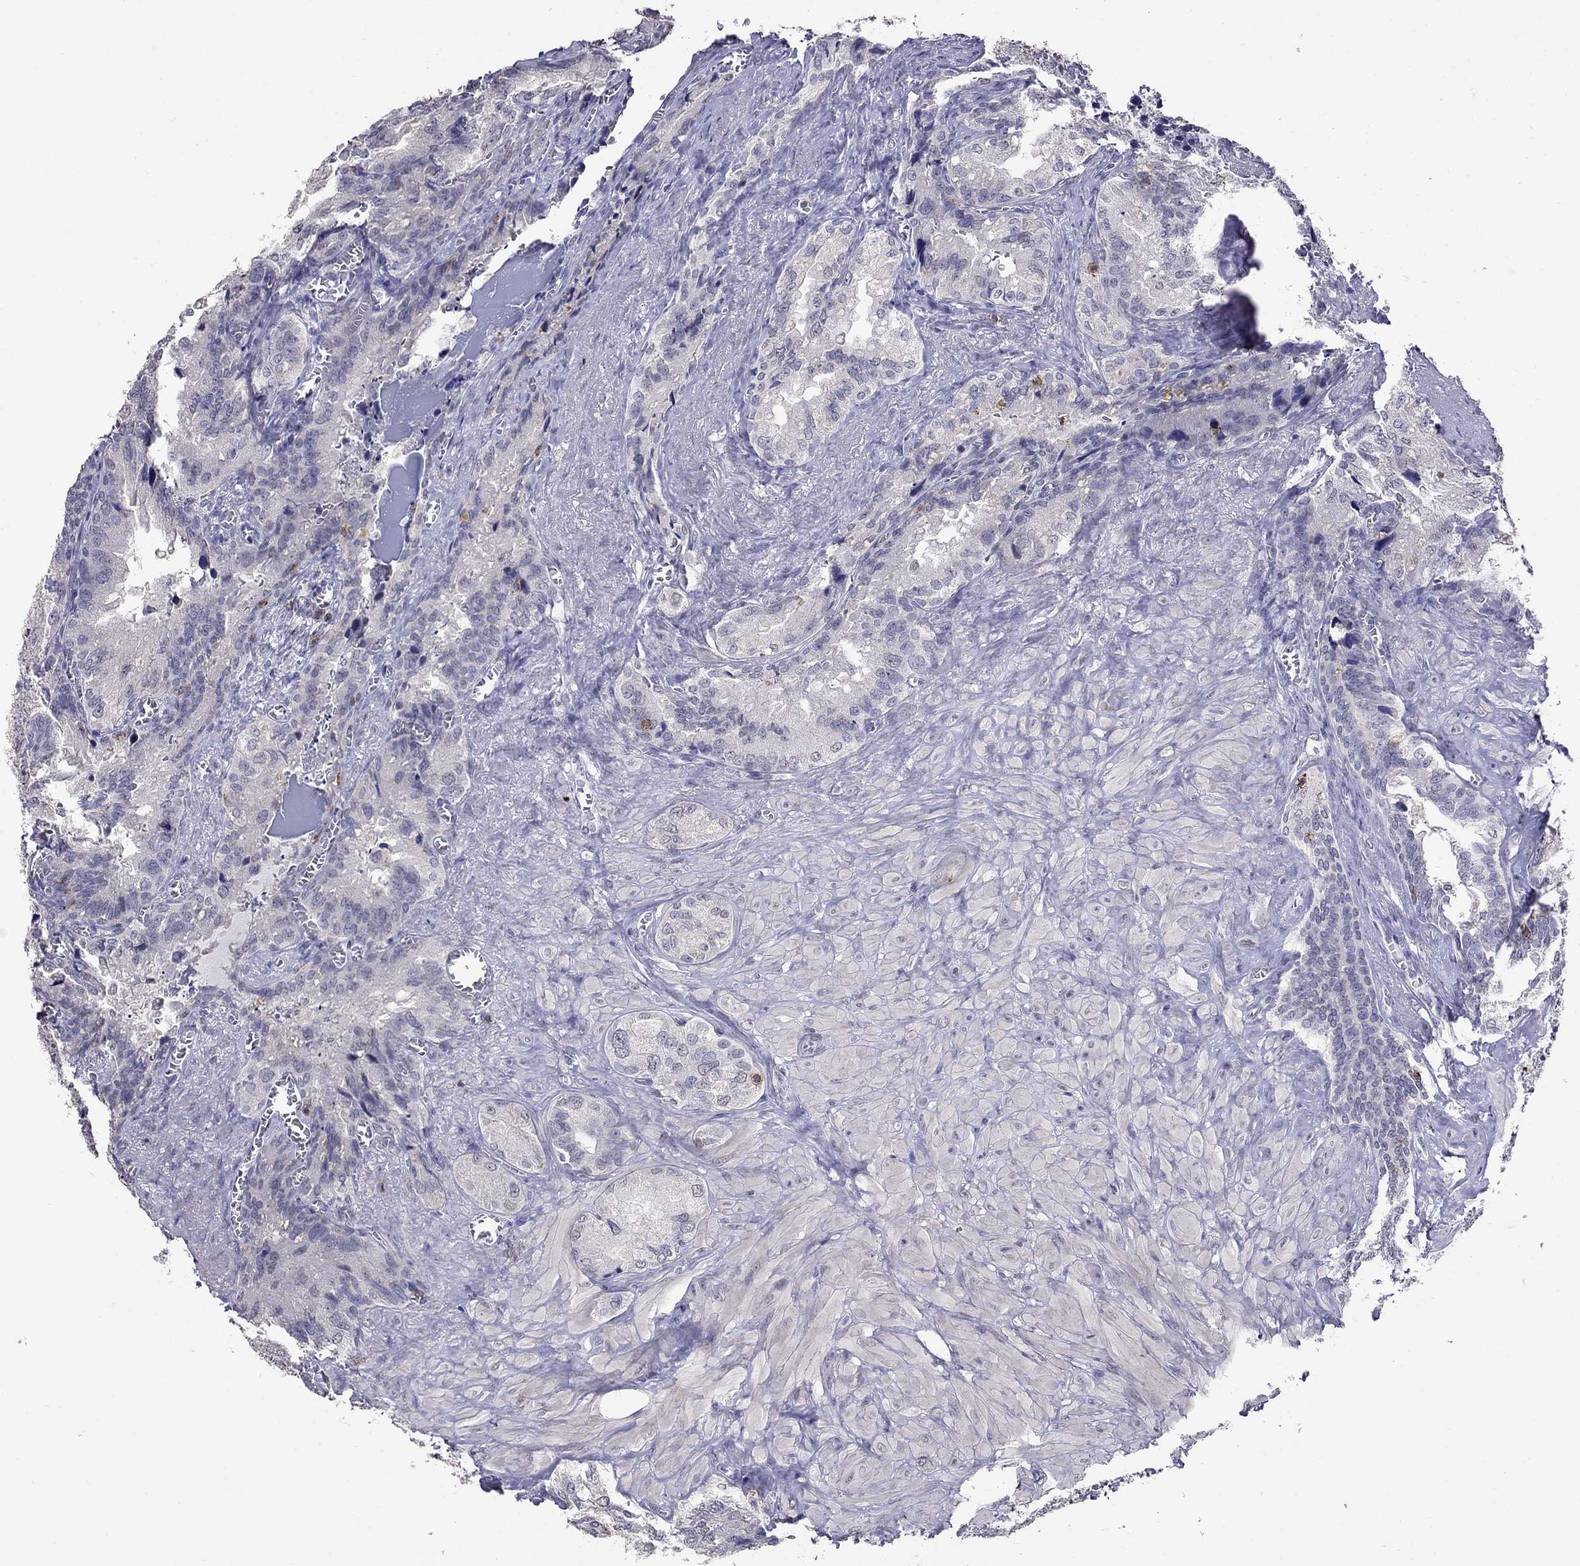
{"staining": {"intensity": "negative", "quantity": "none", "location": "none"}, "tissue": "seminal vesicle", "cell_type": "Glandular cells", "image_type": "normal", "snomed": [{"axis": "morphology", "description": "Normal tissue, NOS"}, {"axis": "topography", "description": "Seminal veicle"}], "caption": "Image shows no protein staining in glandular cells of normal seminal vesicle. (DAB IHC with hematoxylin counter stain).", "gene": "CD8B", "patient": {"sex": "male", "age": 72}}